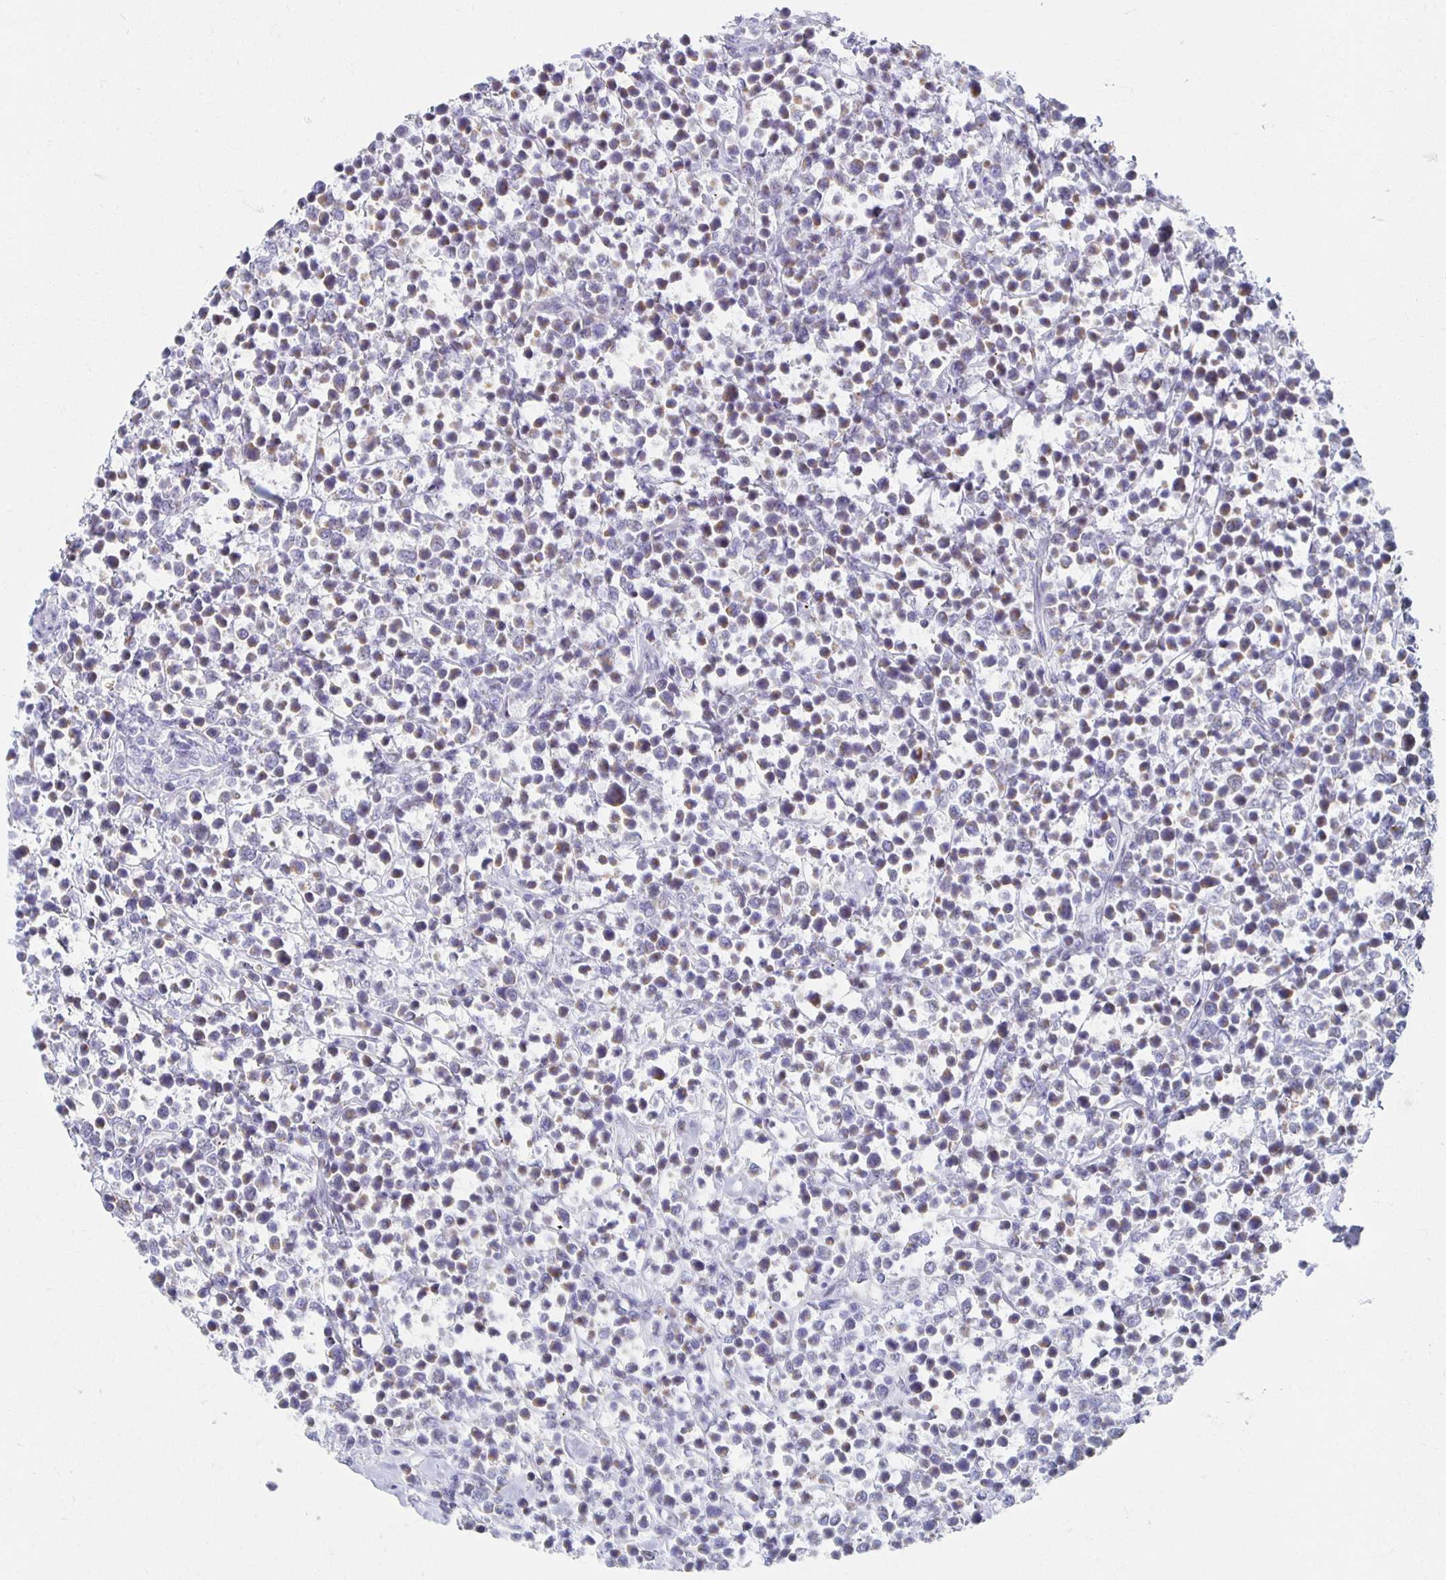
{"staining": {"intensity": "weak", "quantity": ">75%", "location": "cytoplasmic/membranous"}, "tissue": "lymphoma", "cell_type": "Tumor cells", "image_type": "cancer", "snomed": [{"axis": "morphology", "description": "Malignant lymphoma, non-Hodgkin's type, High grade"}, {"axis": "topography", "description": "Soft tissue"}], "caption": "Lymphoma stained with immunohistochemistry shows weak cytoplasmic/membranous staining in about >75% of tumor cells. The protein of interest is stained brown, and the nuclei are stained in blue (DAB (3,3'-diaminobenzidine) IHC with brightfield microscopy, high magnification).", "gene": "TEX44", "patient": {"sex": "female", "age": 56}}